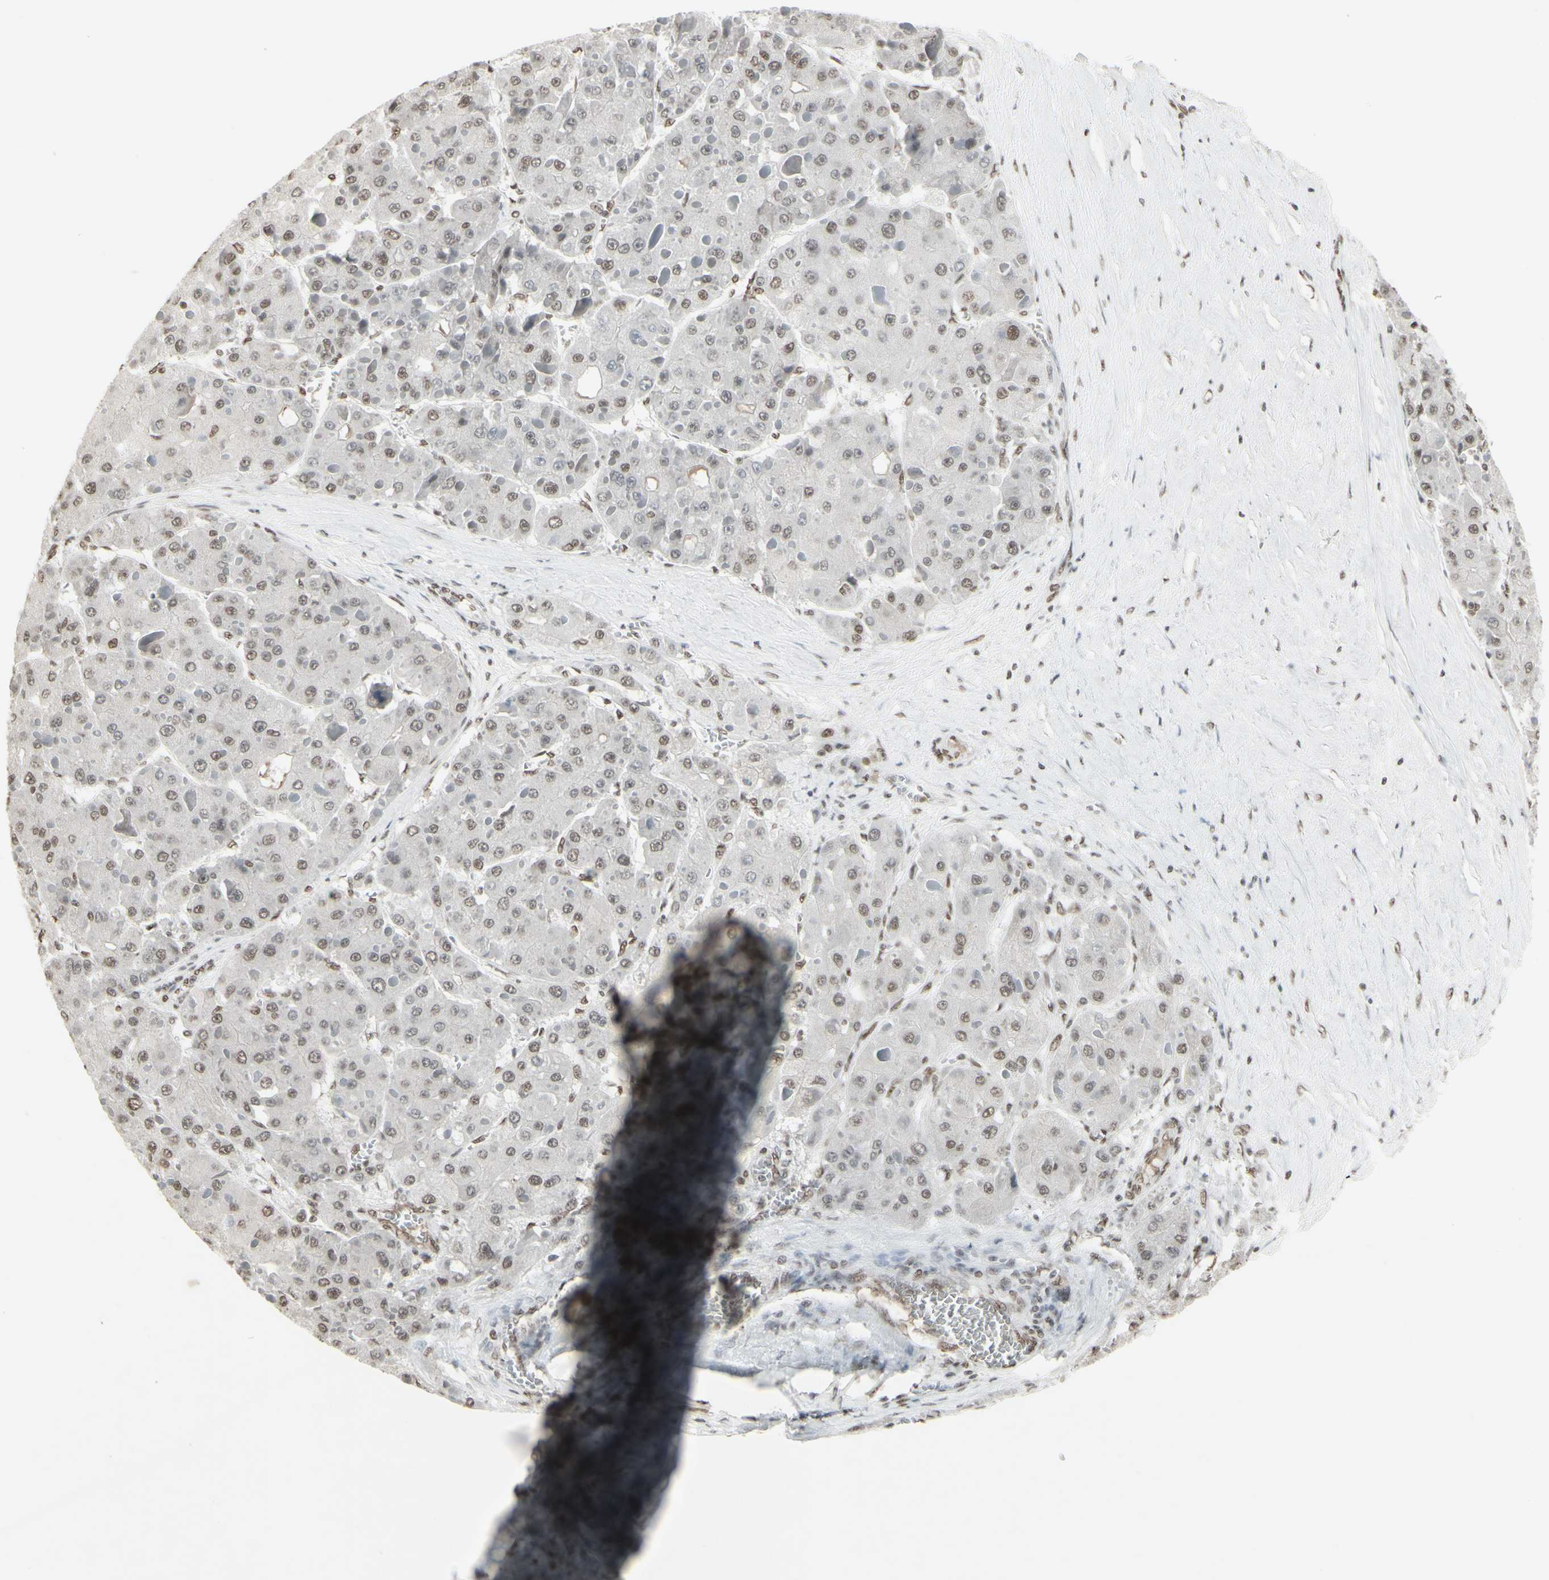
{"staining": {"intensity": "weak", "quantity": "25%-75%", "location": "nuclear"}, "tissue": "liver cancer", "cell_type": "Tumor cells", "image_type": "cancer", "snomed": [{"axis": "morphology", "description": "Carcinoma, Hepatocellular, NOS"}, {"axis": "topography", "description": "Liver"}], "caption": "Protein staining of liver cancer tissue exhibits weak nuclear positivity in approximately 25%-75% of tumor cells.", "gene": "TRIM28", "patient": {"sex": "female", "age": 73}}